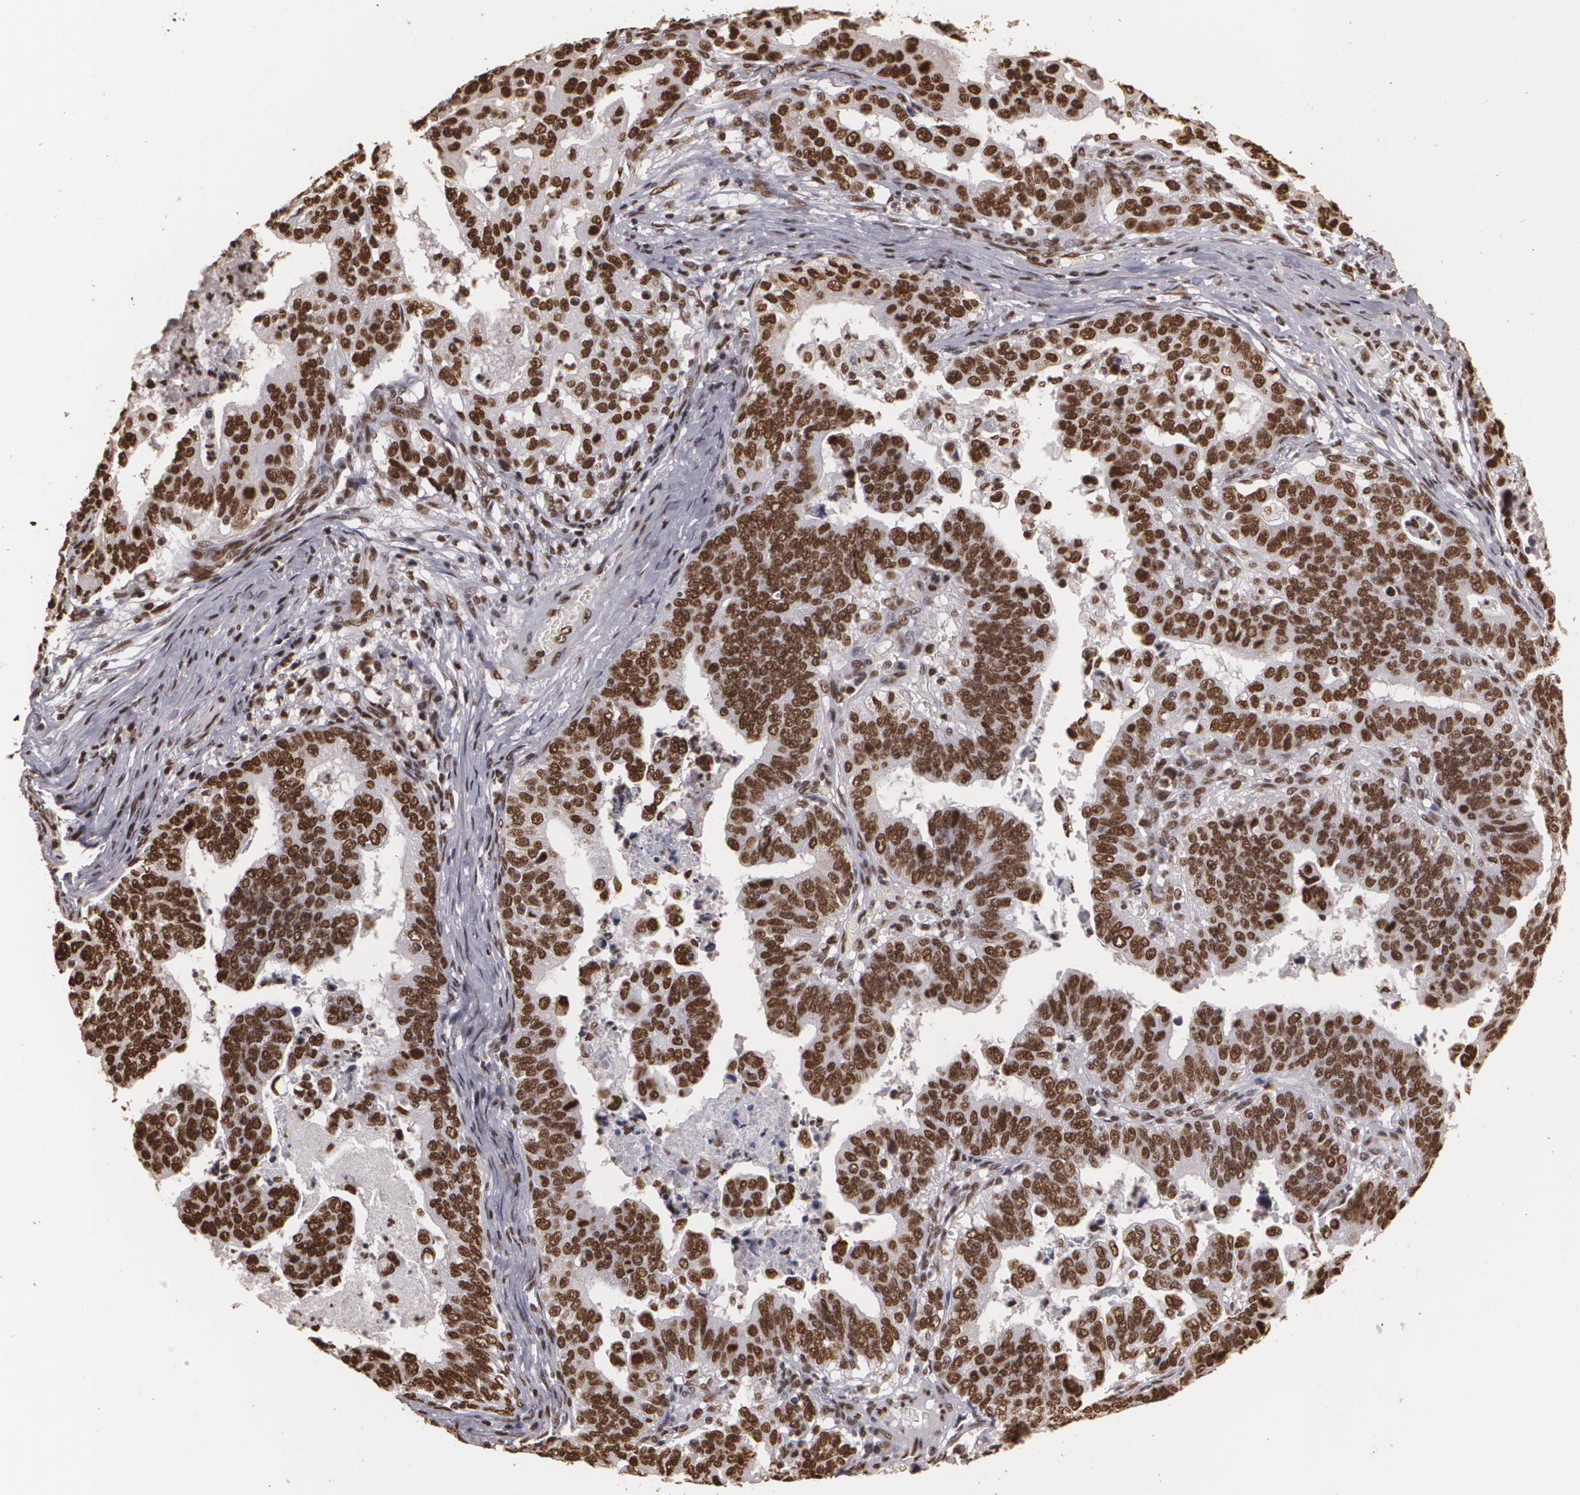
{"staining": {"intensity": "strong", "quantity": ">75%", "location": "cytoplasmic/membranous,nuclear"}, "tissue": "stomach cancer", "cell_type": "Tumor cells", "image_type": "cancer", "snomed": [{"axis": "morphology", "description": "Adenocarcinoma, NOS"}, {"axis": "topography", "description": "Stomach, upper"}], "caption": "Stomach cancer (adenocarcinoma) tissue shows strong cytoplasmic/membranous and nuclear positivity in about >75% of tumor cells, visualized by immunohistochemistry. The protein of interest is shown in brown color, while the nuclei are stained blue.", "gene": "RCOR1", "patient": {"sex": "female", "age": 50}}